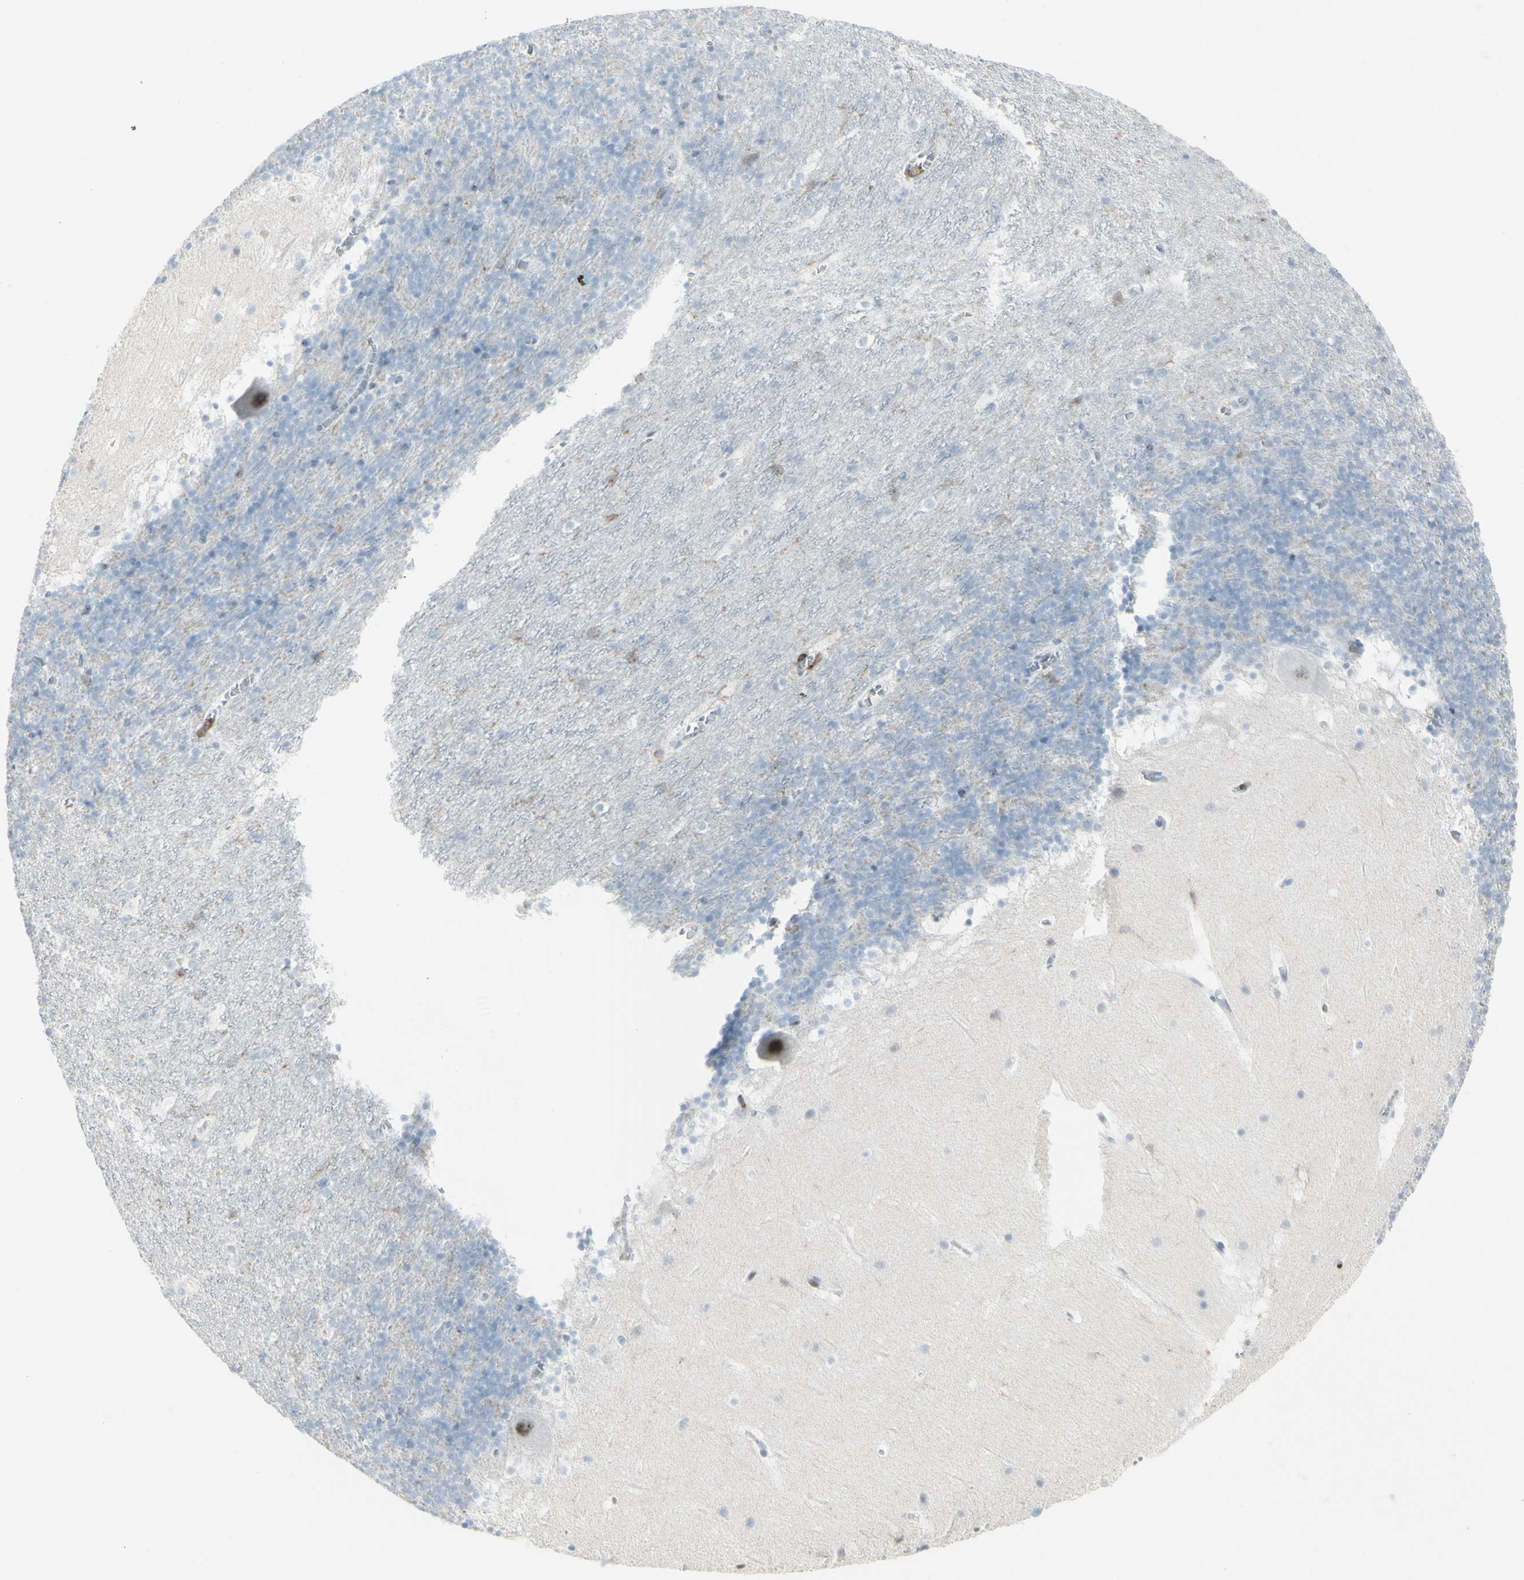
{"staining": {"intensity": "moderate", "quantity": "<25%", "location": "cytoplasmic/membranous"}, "tissue": "cerebellum", "cell_type": "Cells in granular layer", "image_type": "normal", "snomed": [{"axis": "morphology", "description": "Normal tissue, NOS"}, {"axis": "topography", "description": "Cerebellum"}], "caption": "Cerebellum stained with DAB immunohistochemistry (IHC) reveals low levels of moderate cytoplasmic/membranous staining in about <25% of cells in granular layer.", "gene": "NRG1", "patient": {"sex": "male", "age": 45}}